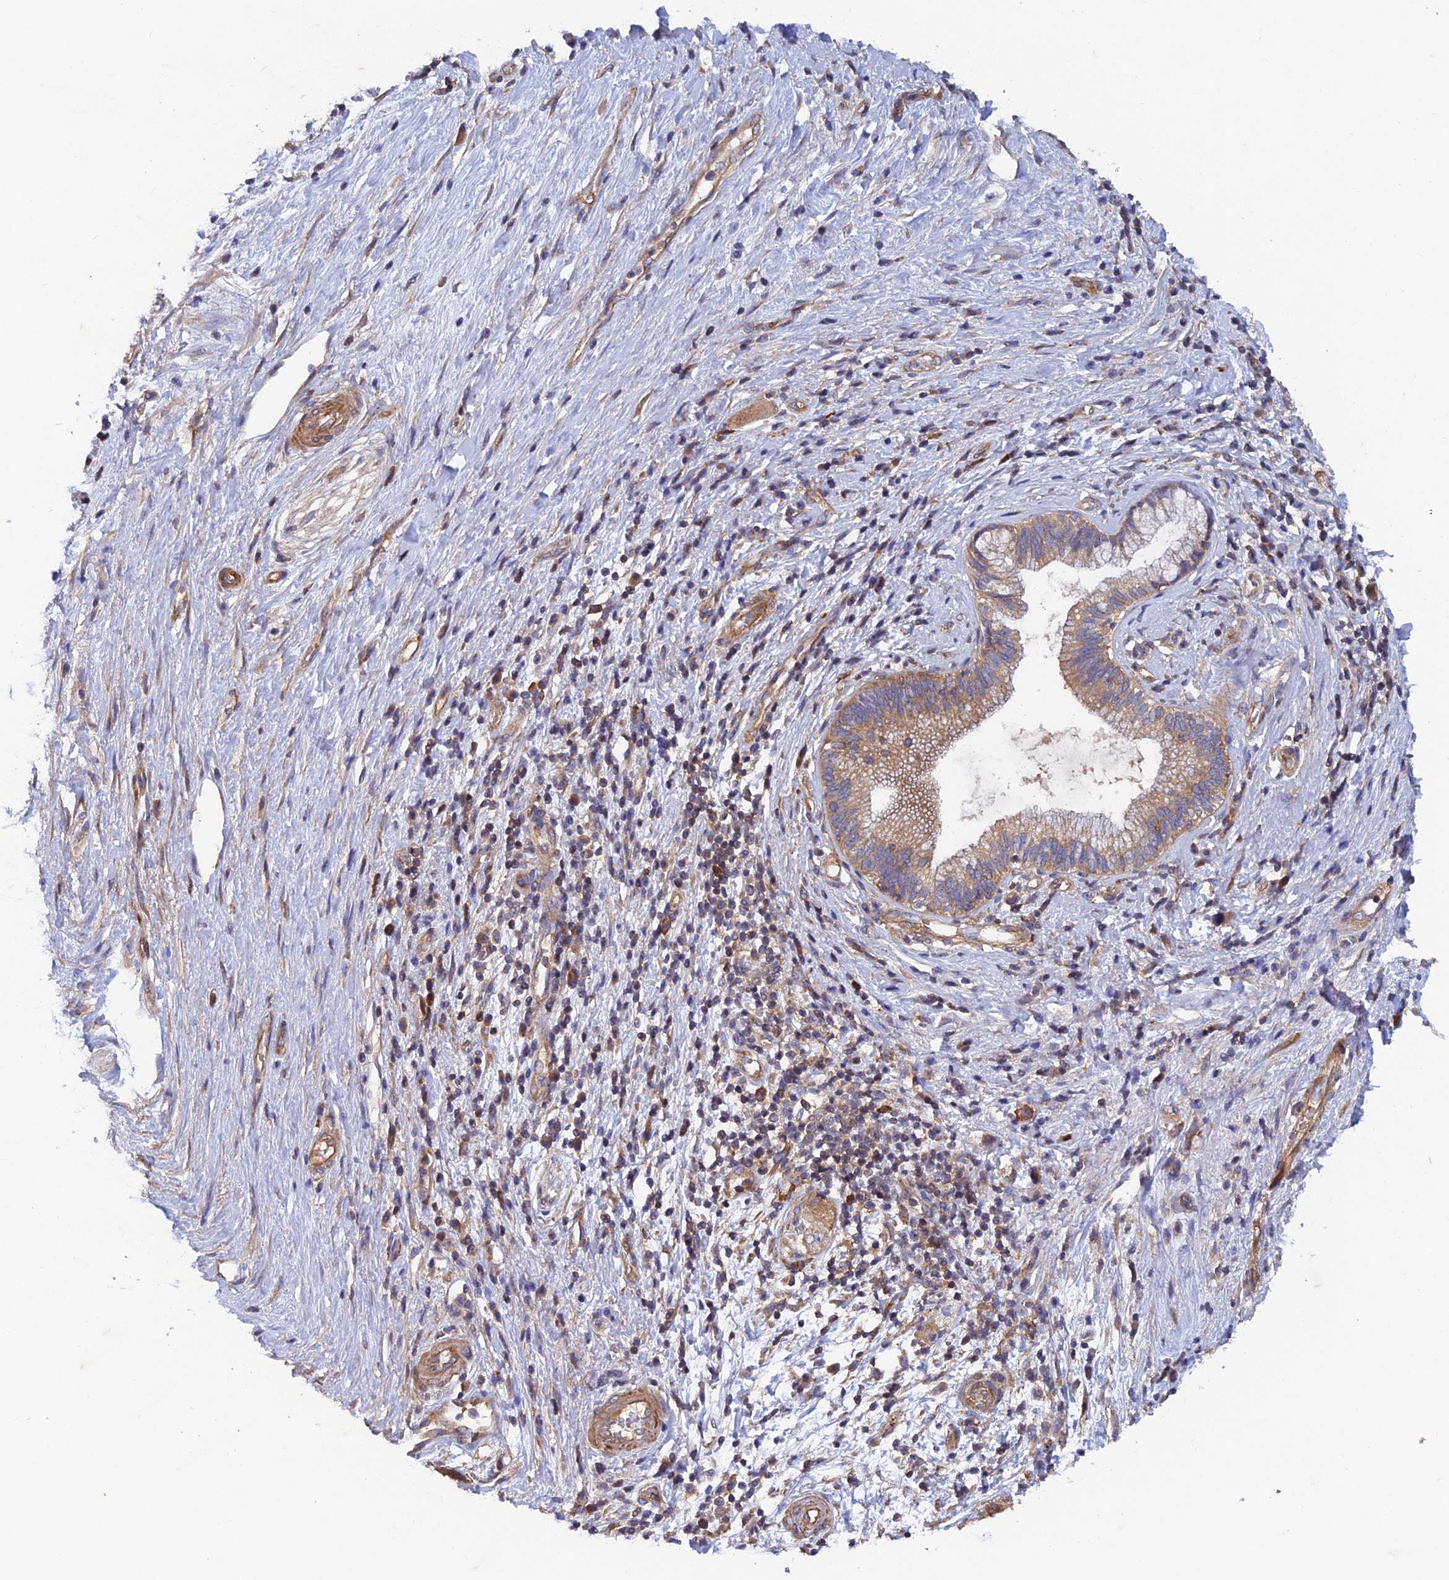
{"staining": {"intensity": "moderate", "quantity": ">75%", "location": "cytoplasmic/membranous"}, "tissue": "pancreatic cancer", "cell_type": "Tumor cells", "image_type": "cancer", "snomed": [{"axis": "morphology", "description": "Adenocarcinoma, NOS"}, {"axis": "topography", "description": "Pancreas"}], "caption": "This is a histology image of IHC staining of pancreatic adenocarcinoma, which shows moderate expression in the cytoplasmic/membranous of tumor cells.", "gene": "NCAPG", "patient": {"sex": "female", "age": 73}}